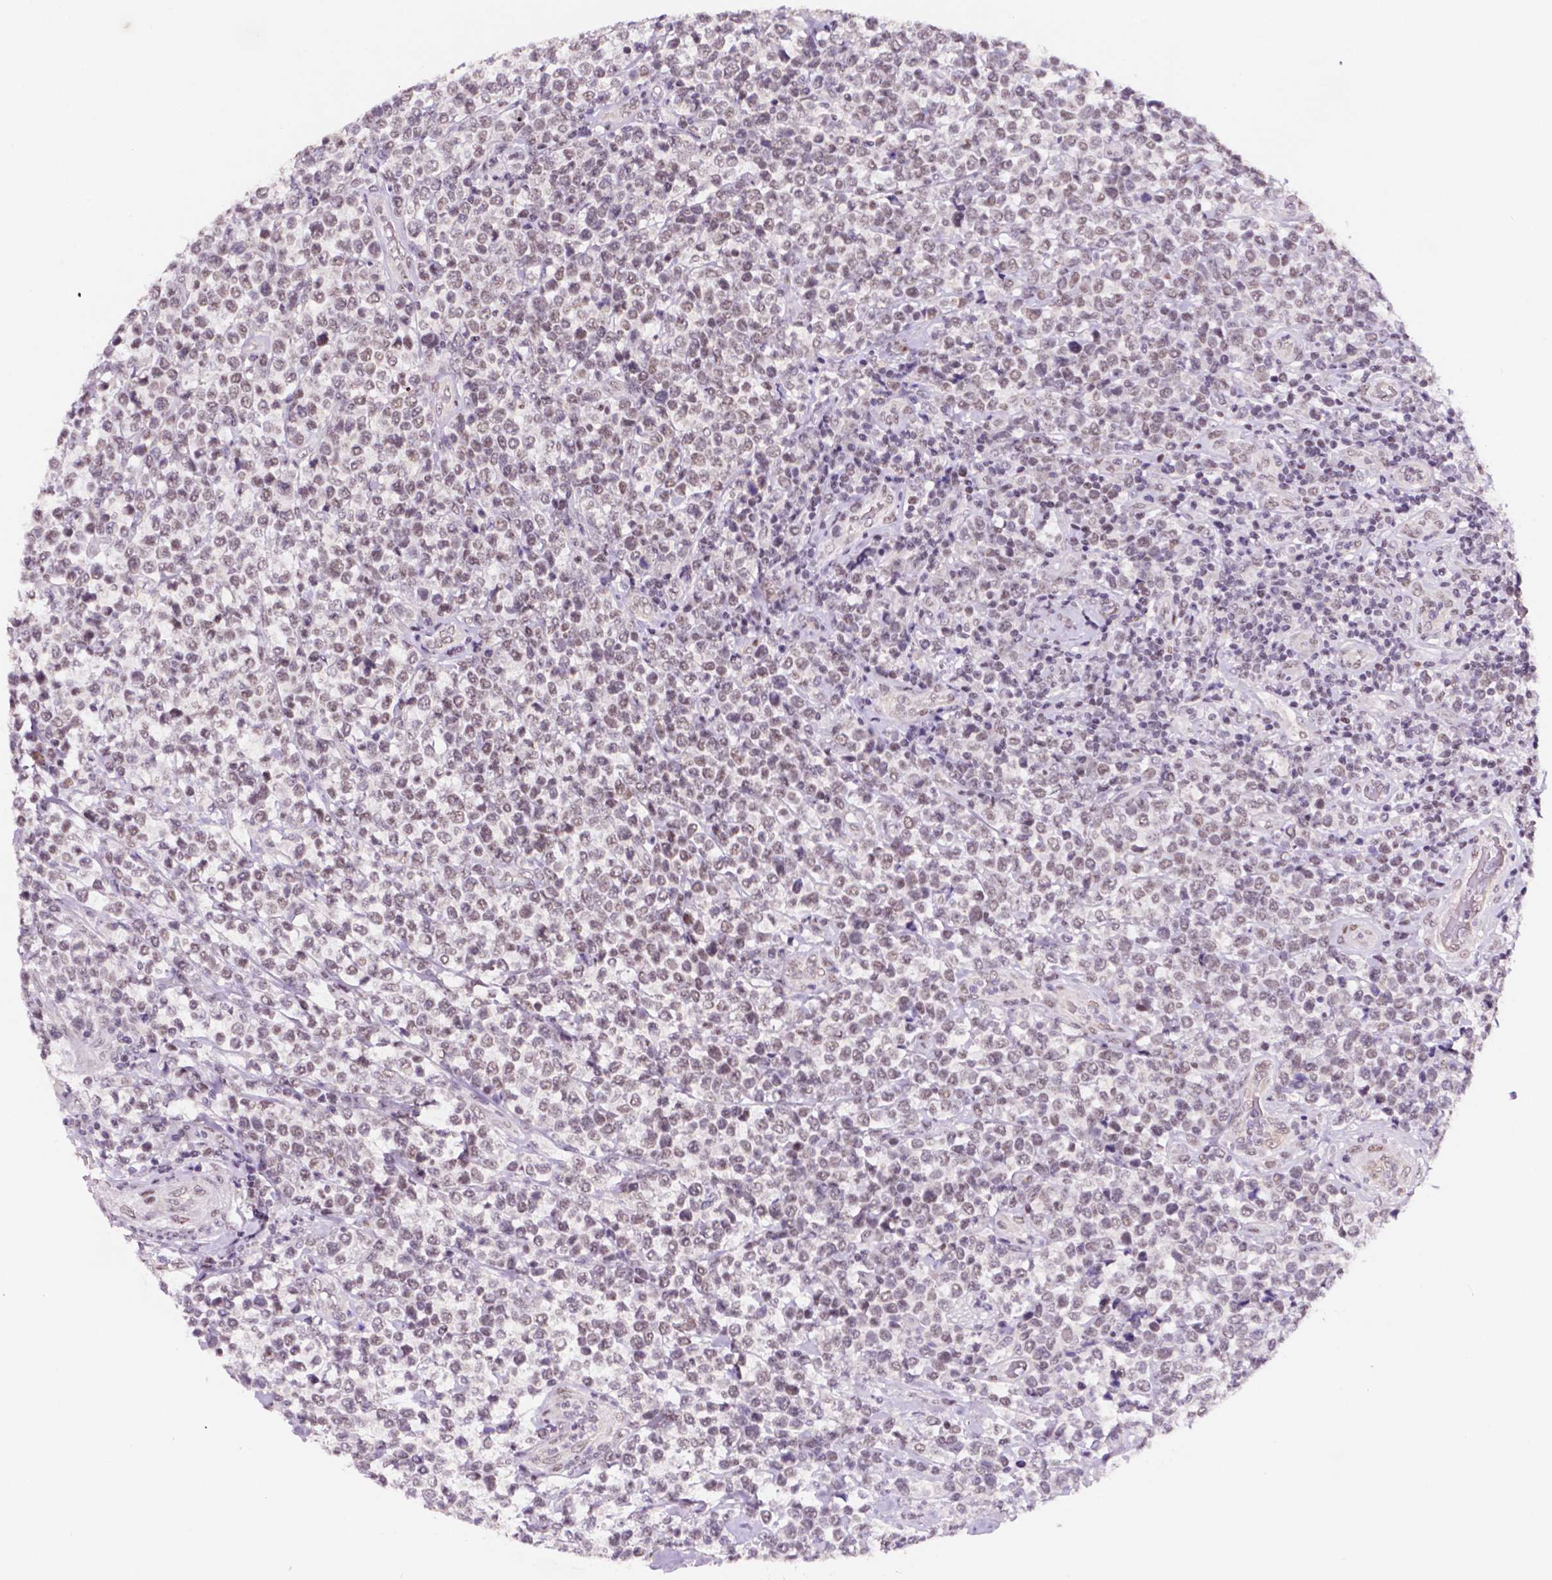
{"staining": {"intensity": "weak", "quantity": "25%-75%", "location": "nuclear"}, "tissue": "lymphoma", "cell_type": "Tumor cells", "image_type": "cancer", "snomed": [{"axis": "morphology", "description": "Malignant lymphoma, non-Hodgkin's type, High grade"}, {"axis": "topography", "description": "Soft tissue"}], "caption": "A histopathology image of human high-grade malignant lymphoma, non-Hodgkin's type stained for a protein displays weak nuclear brown staining in tumor cells.", "gene": "NCOR1", "patient": {"sex": "female", "age": 56}}